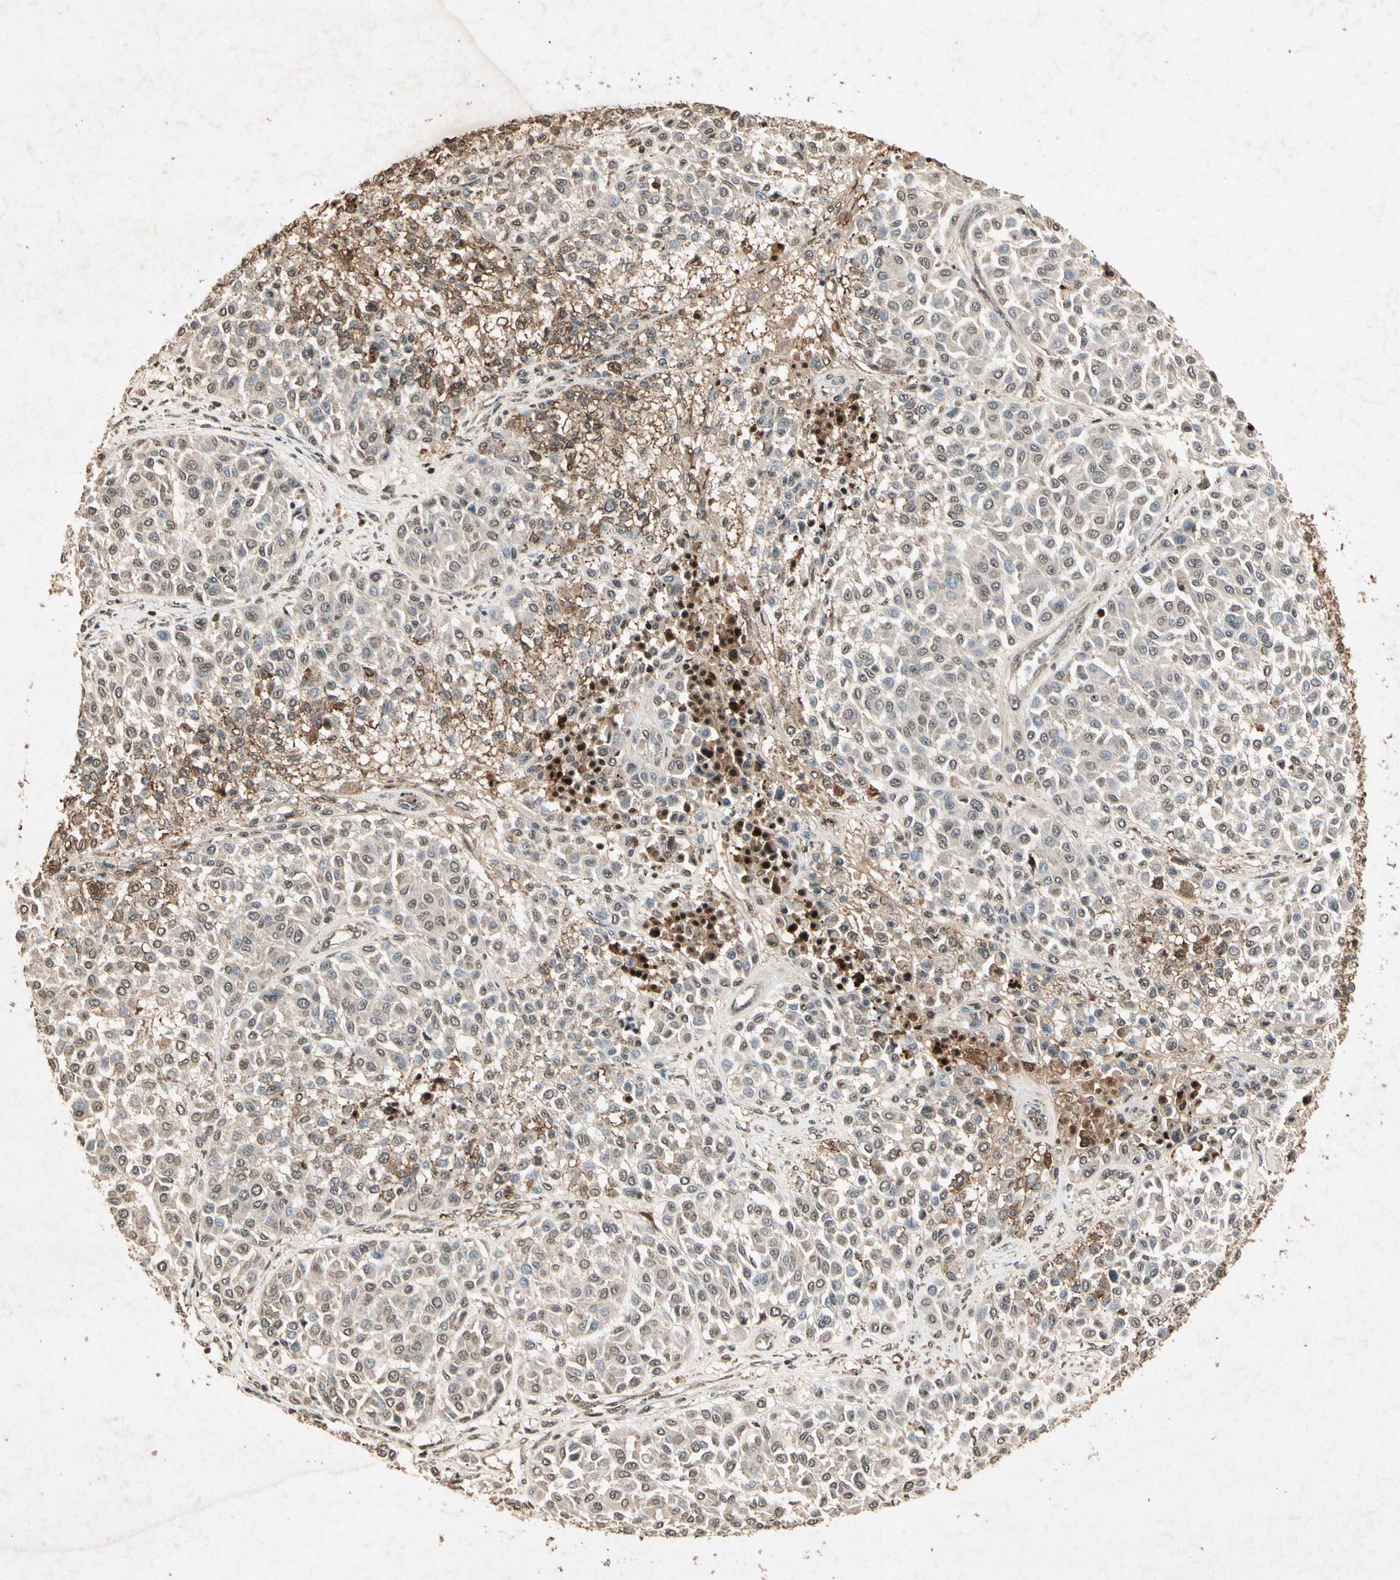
{"staining": {"intensity": "moderate", "quantity": "25%-75%", "location": "cytoplasmic/membranous"}, "tissue": "melanoma", "cell_type": "Tumor cells", "image_type": "cancer", "snomed": [{"axis": "morphology", "description": "Malignant melanoma, Metastatic site"}, {"axis": "topography", "description": "Soft tissue"}], "caption": "Immunohistochemistry of human melanoma exhibits medium levels of moderate cytoplasmic/membranous positivity in approximately 25%-75% of tumor cells. (DAB IHC with brightfield microscopy, high magnification).", "gene": "GC", "patient": {"sex": "male", "age": 41}}